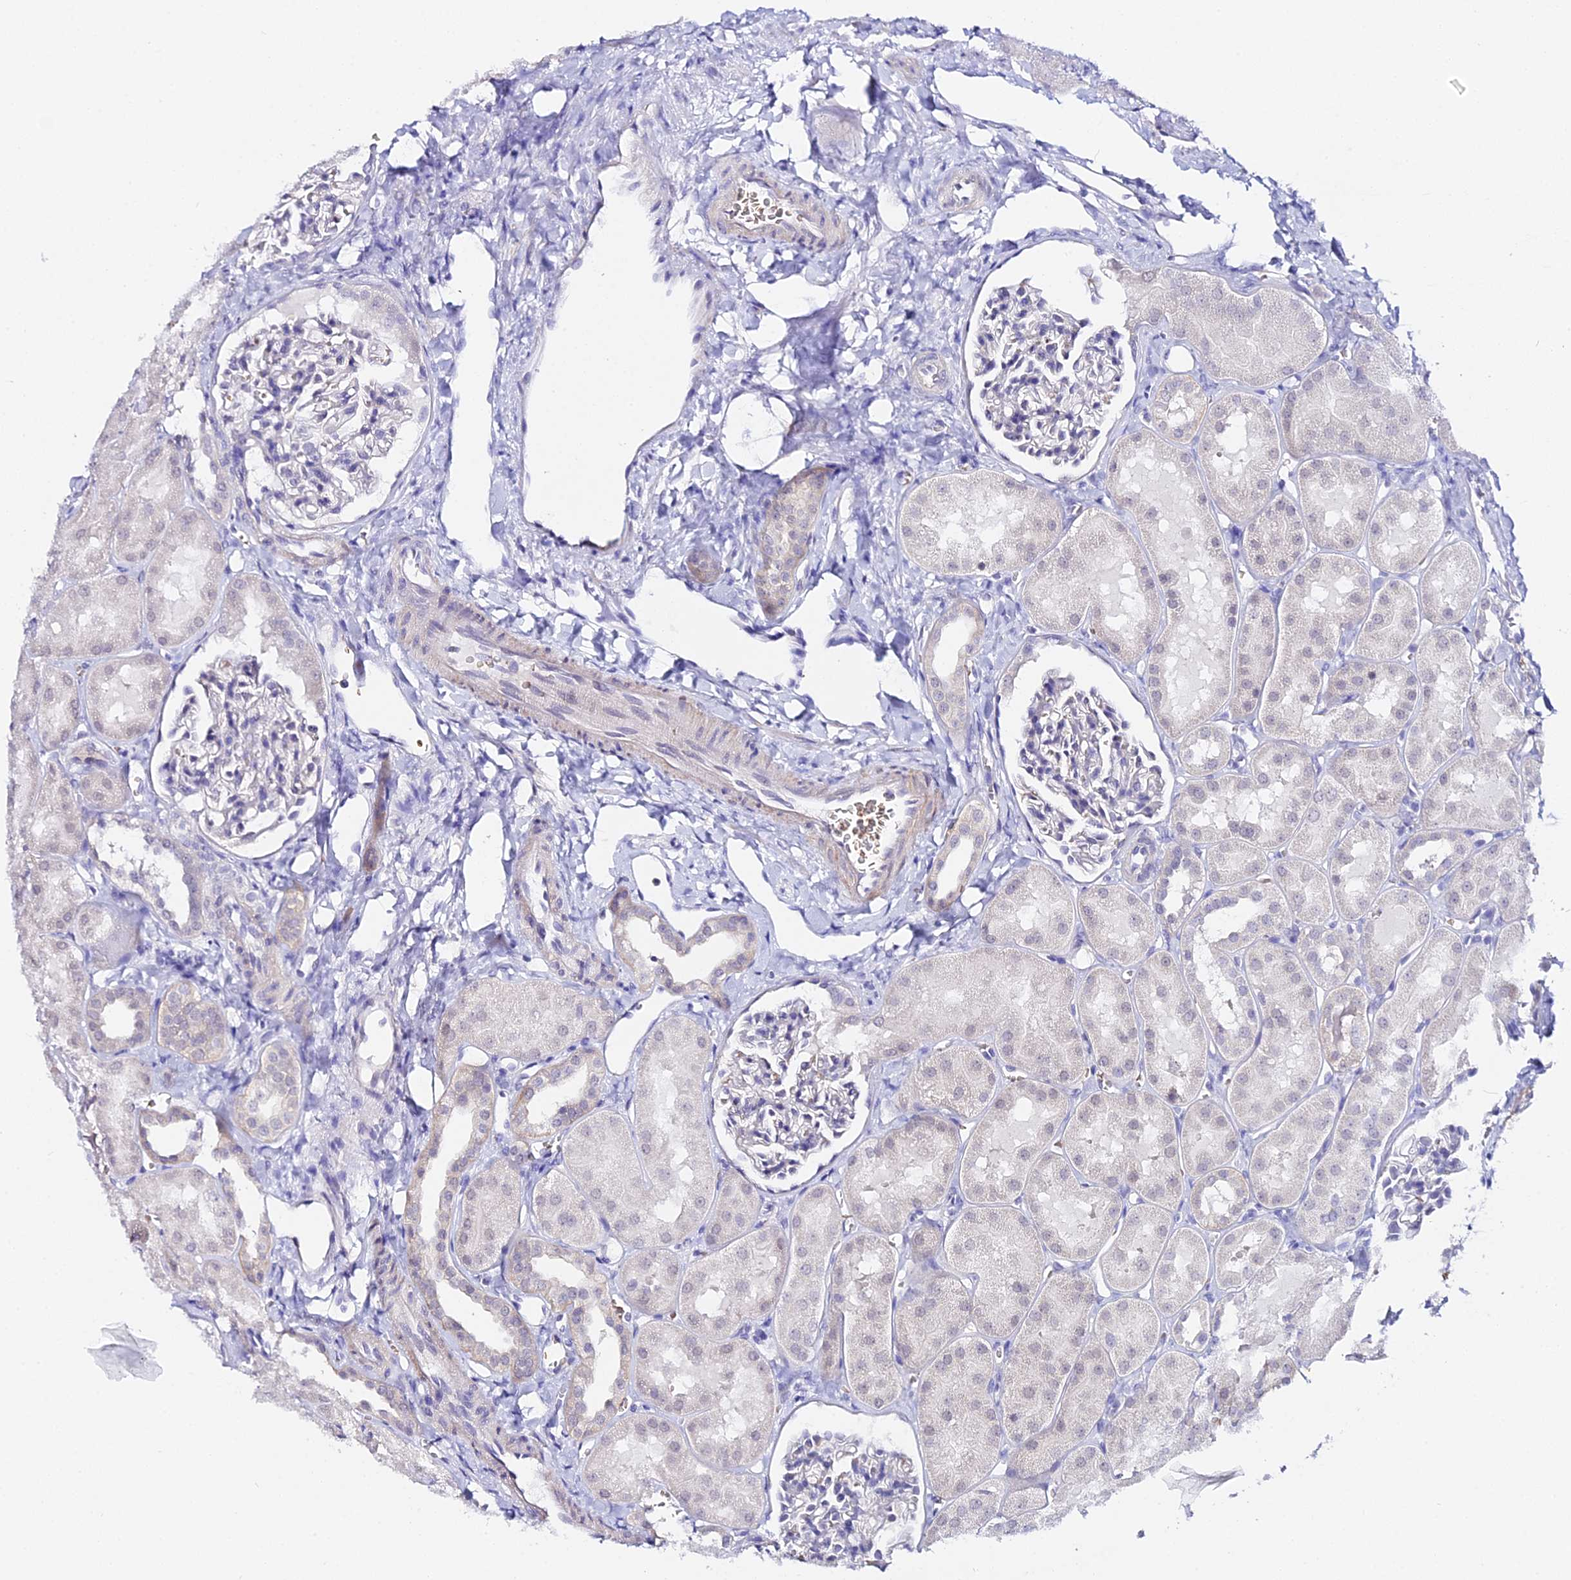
{"staining": {"intensity": "negative", "quantity": "none", "location": "none"}, "tissue": "kidney", "cell_type": "Cells in glomeruli", "image_type": "normal", "snomed": [{"axis": "morphology", "description": "Normal tissue, NOS"}, {"axis": "topography", "description": "Kidney"}, {"axis": "topography", "description": "Urinary bladder"}], "caption": "Immunohistochemistry of benign human kidney displays no staining in cells in glomeruli. (DAB IHC, high magnification).", "gene": "CFAP45", "patient": {"sex": "male", "age": 16}}